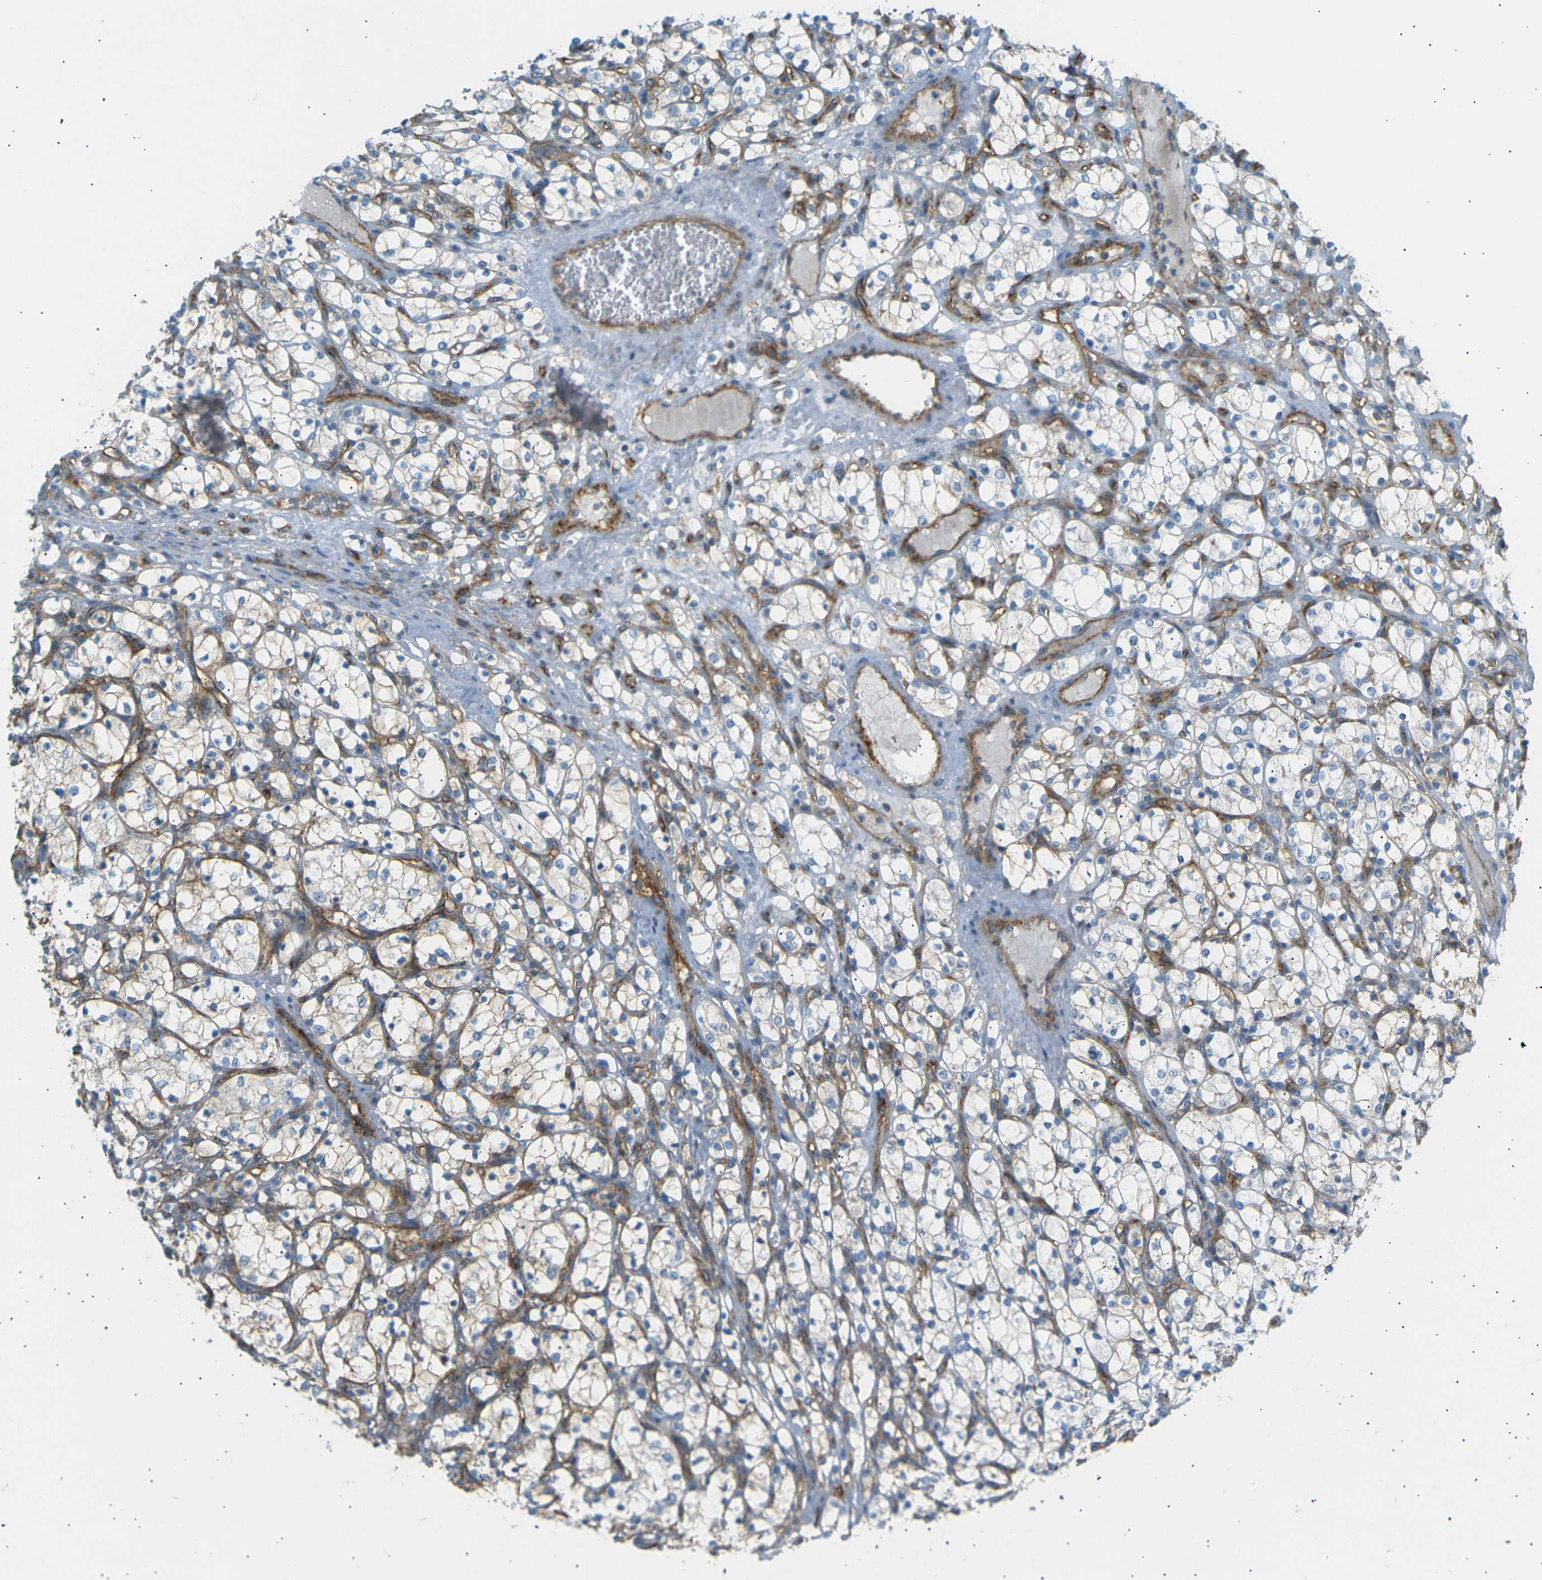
{"staining": {"intensity": "negative", "quantity": "none", "location": "none"}, "tissue": "renal cancer", "cell_type": "Tumor cells", "image_type": "cancer", "snomed": [{"axis": "morphology", "description": "Adenocarcinoma, NOS"}, {"axis": "topography", "description": "Kidney"}], "caption": "The histopathology image reveals no significant expression in tumor cells of adenocarcinoma (renal).", "gene": "ATP2B4", "patient": {"sex": "female", "age": 69}}